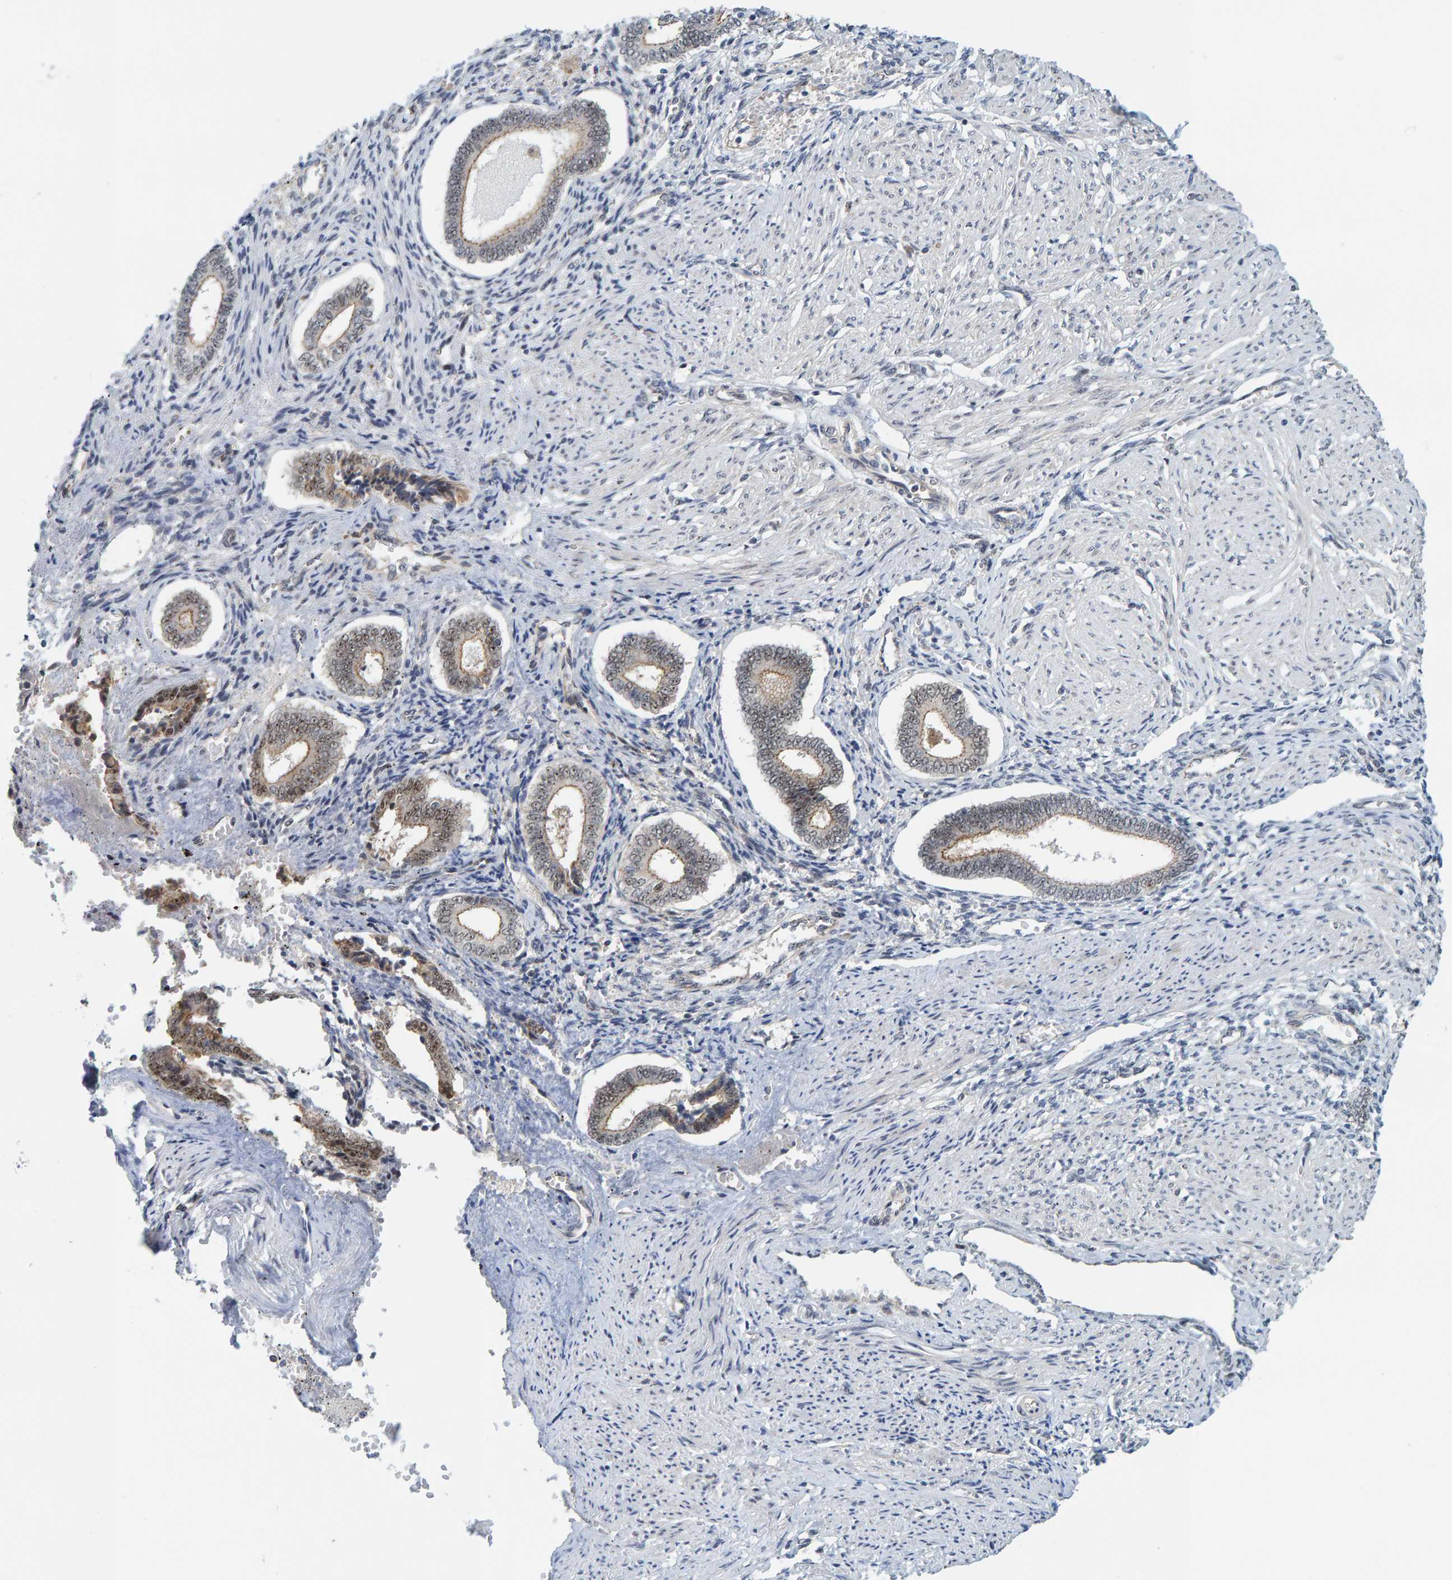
{"staining": {"intensity": "weak", "quantity": ">75%", "location": "nuclear"}, "tissue": "endometrium", "cell_type": "Cells in endometrial stroma", "image_type": "normal", "snomed": [{"axis": "morphology", "description": "Normal tissue, NOS"}, {"axis": "topography", "description": "Endometrium"}], "caption": "This histopathology image displays IHC staining of benign human endometrium, with low weak nuclear staining in about >75% of cells in endometrial stroma.", "gene": "POLR1E", "patient": {"sex": "female", "age": 42}}